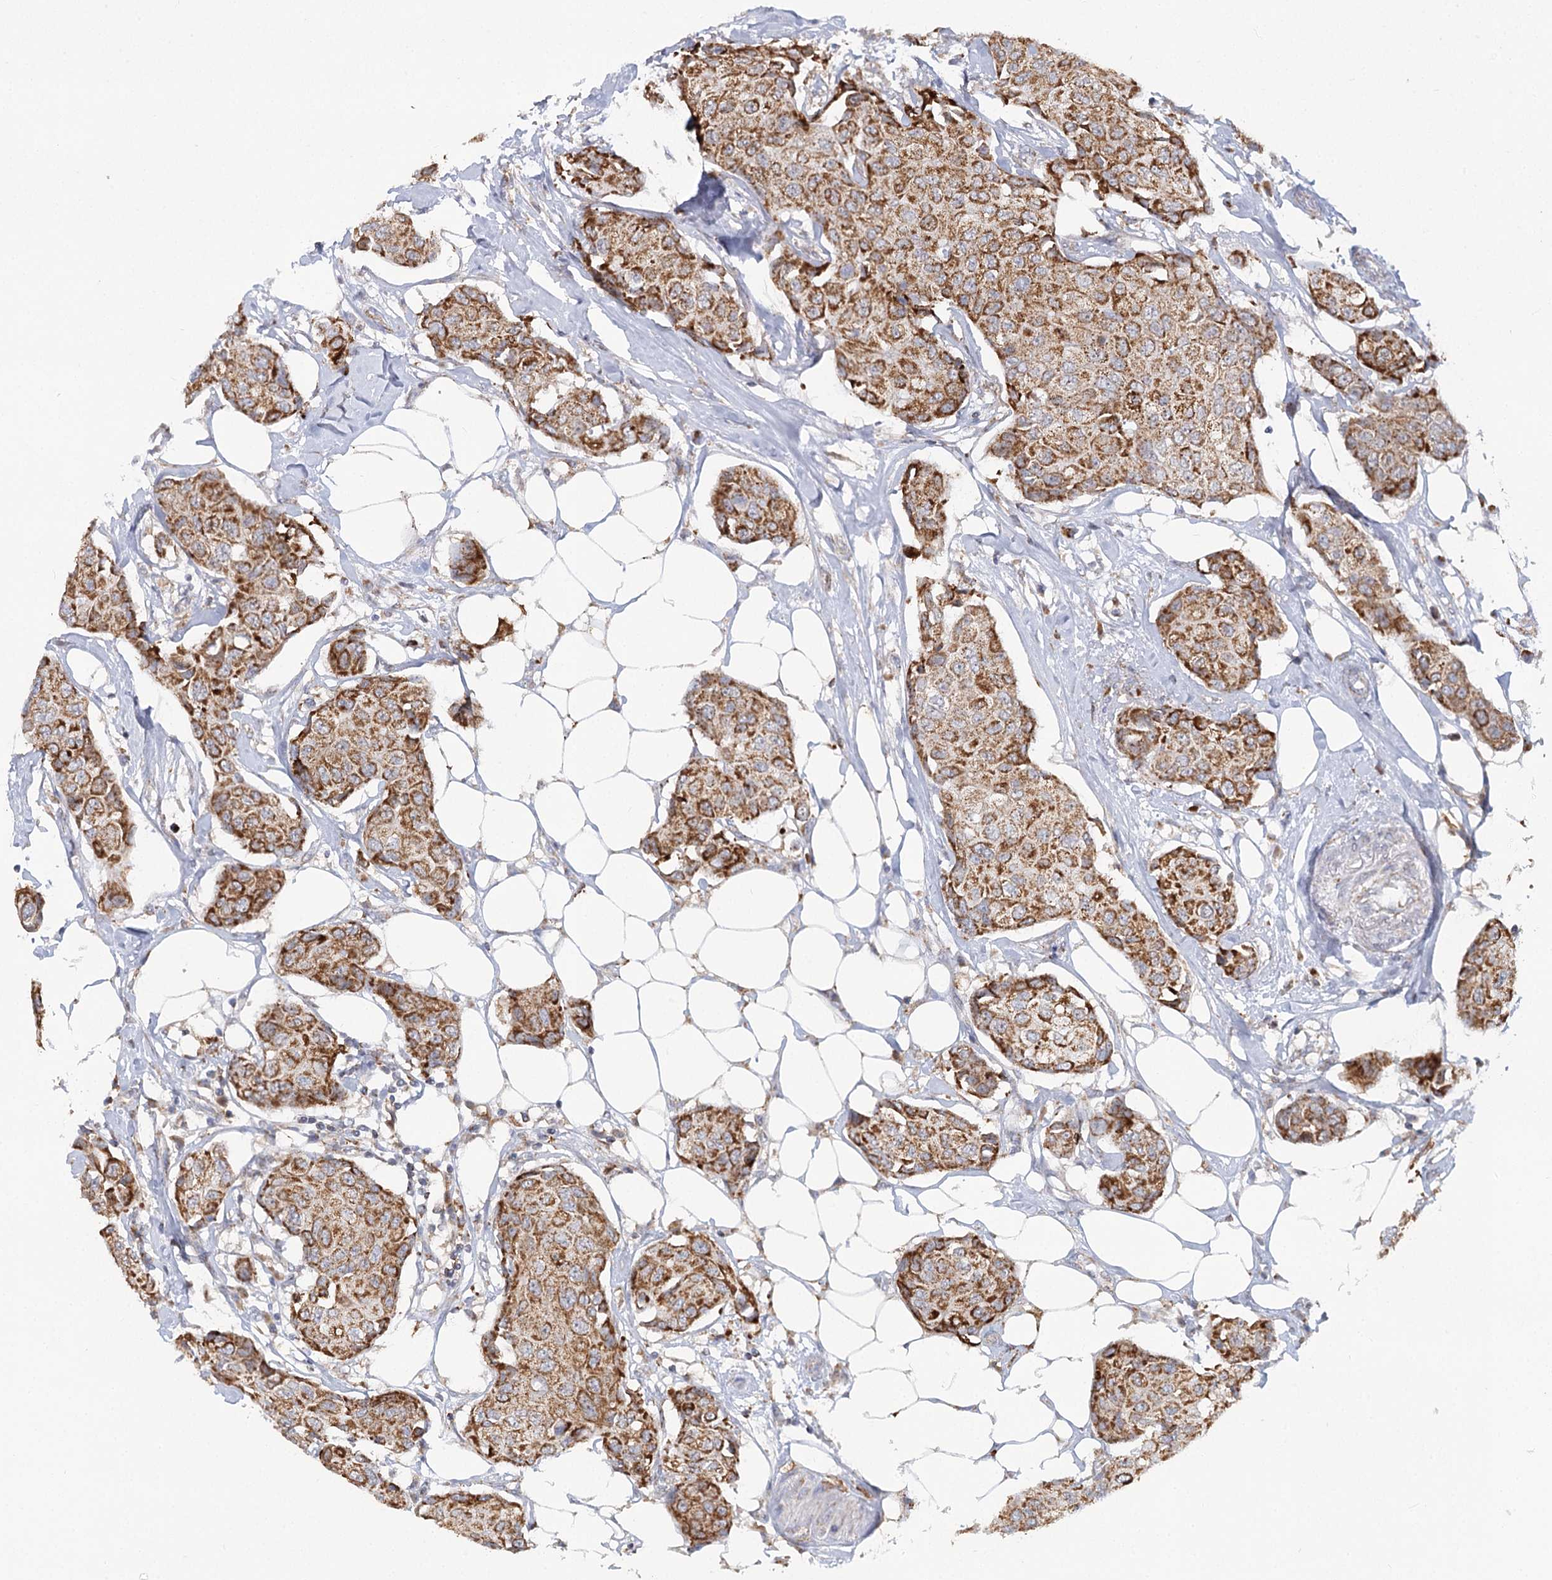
{"staining": {"intensity": "strong", "quantity": ">75%", "location": "cytoplasmic/membranous"}, "tissue": "breast cancer", "cell_type": "Tumor cells", "image_type": "cancer", "snomed": [{"axis": "morphology", "description": "Duct carcinoma"}, {"axis": "topography", "description": "Breast"}], "caption": "Immunohistochemical staining of breast intraductal carcinoma demonstrates strong cytoplasmic/membranous protein staining in about >75% of tumor cells.", "gene": "TAS1R1", "patient": {"sex": "female", "age": 80}}